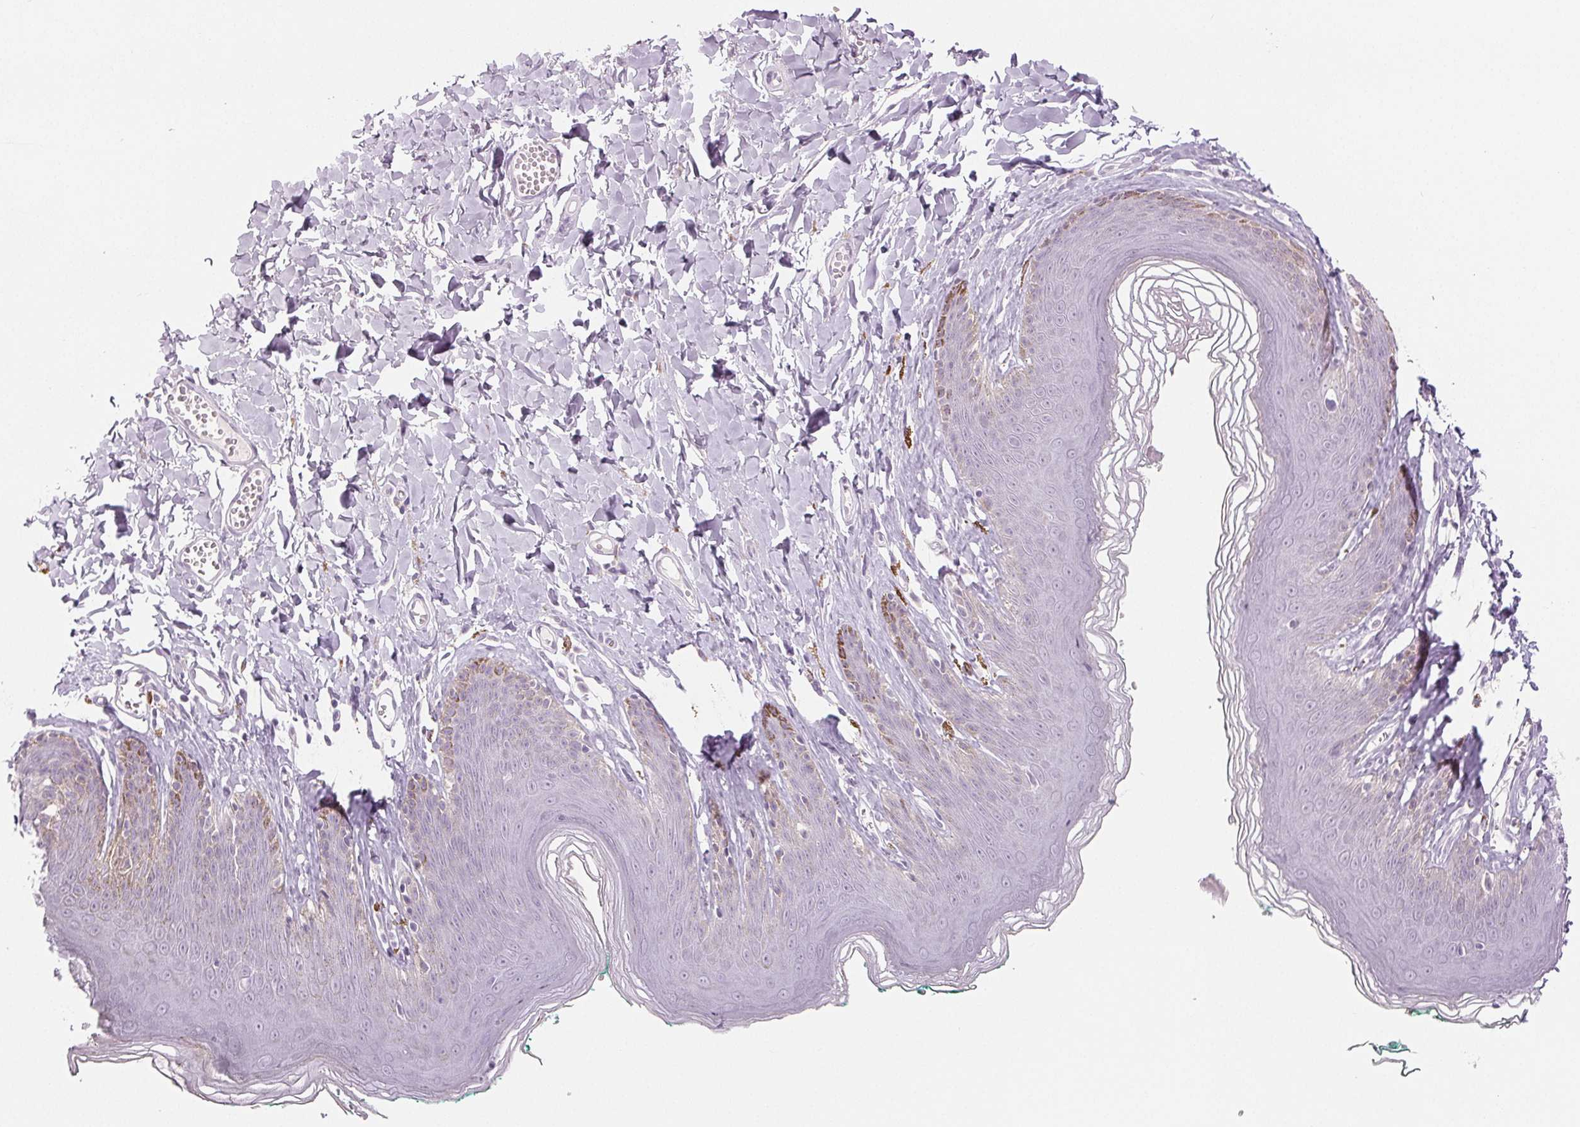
{"staining": {"intensity": "moderate", "quantity": "<25%", "location": "cytoplasmic/membranous"}, "tissue": "skin", "cell_type": "Epidermal cells", "image_type": "normal", "snomed": [{"axis": "morphology", "description": "Normal tissue, NOS"}, {"axis": "topography", "description": "Vulva"}, {"axis": "topography", "description": "Peripheral nerve tissue"}], "caption": "High-power microscopy captured an immunohistochemistry photomicrograph of benign skin, revealing moderate cytoplasmic/membranous positivity in about <25% of epidermal cells. The protein is stained brown, and the nuclei are stained in blue (DAB (3,3'-diaminobenzidine) IHC with brightfield microscopy, high magnification).", "gene": "EHHADH", "patient": {"sex": "female", "age": 66}}